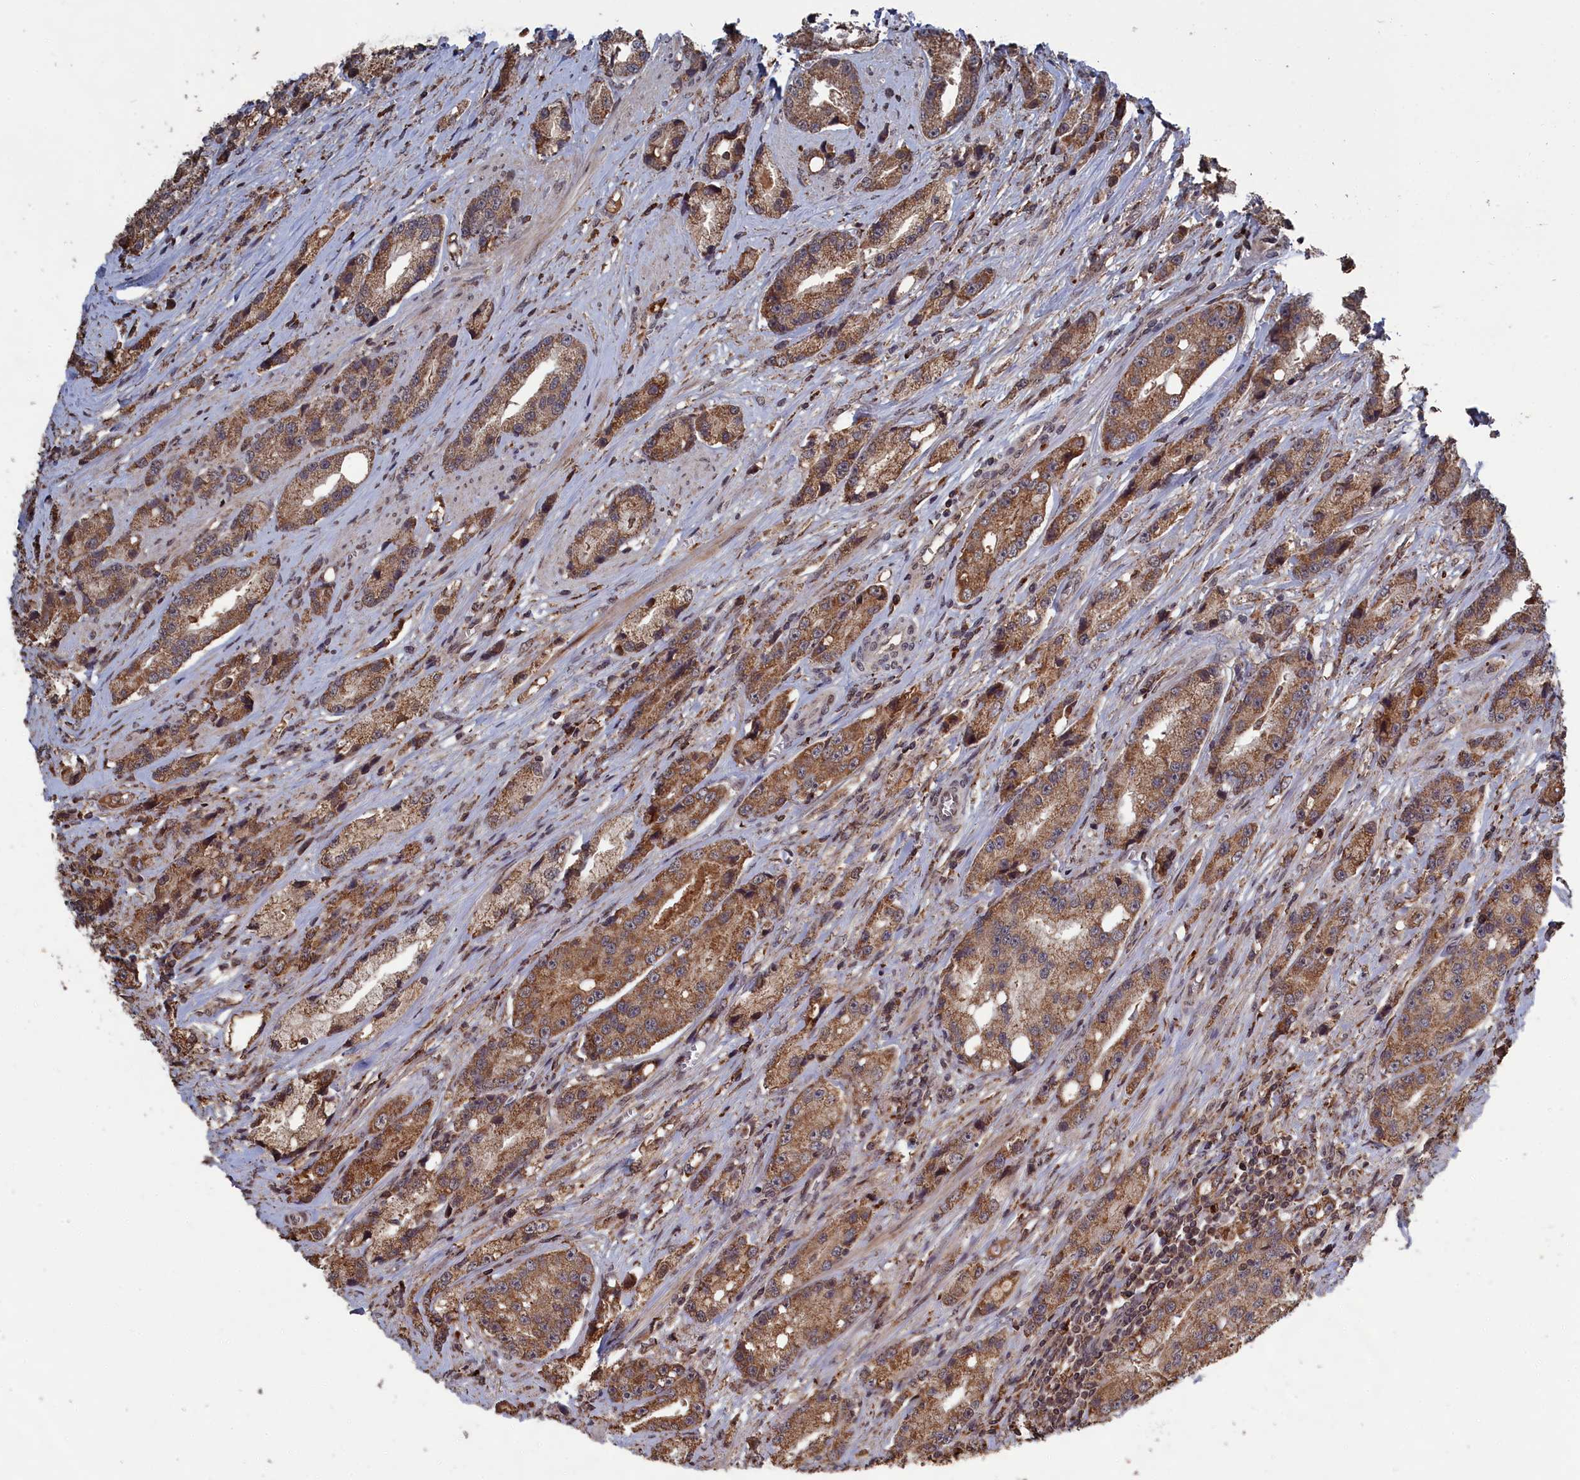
{"staining": {"intensity": "moderate", "quantity": ">75%", "location": "cytoplasmic/membranous"}, "tissue": "prostate cancer", "cell_type": "Tumor cells", "image_type": "cancer", "snomed": [{"axis": "morphology", "description": "Adenocarcinoma, High grade"}, {"axis": "topography", "description": "Prostate"}], "caption": "Immunohistochemical staining of prostate cancer displays moderate cytoplasmic/membranous protein positivity in about >75% of tumor cells. (DAB IHC, brown staining for protein, blue staining for nuclei).", "gene": "CEACAM21", "patient": {"sex": "male", "age": 74}}